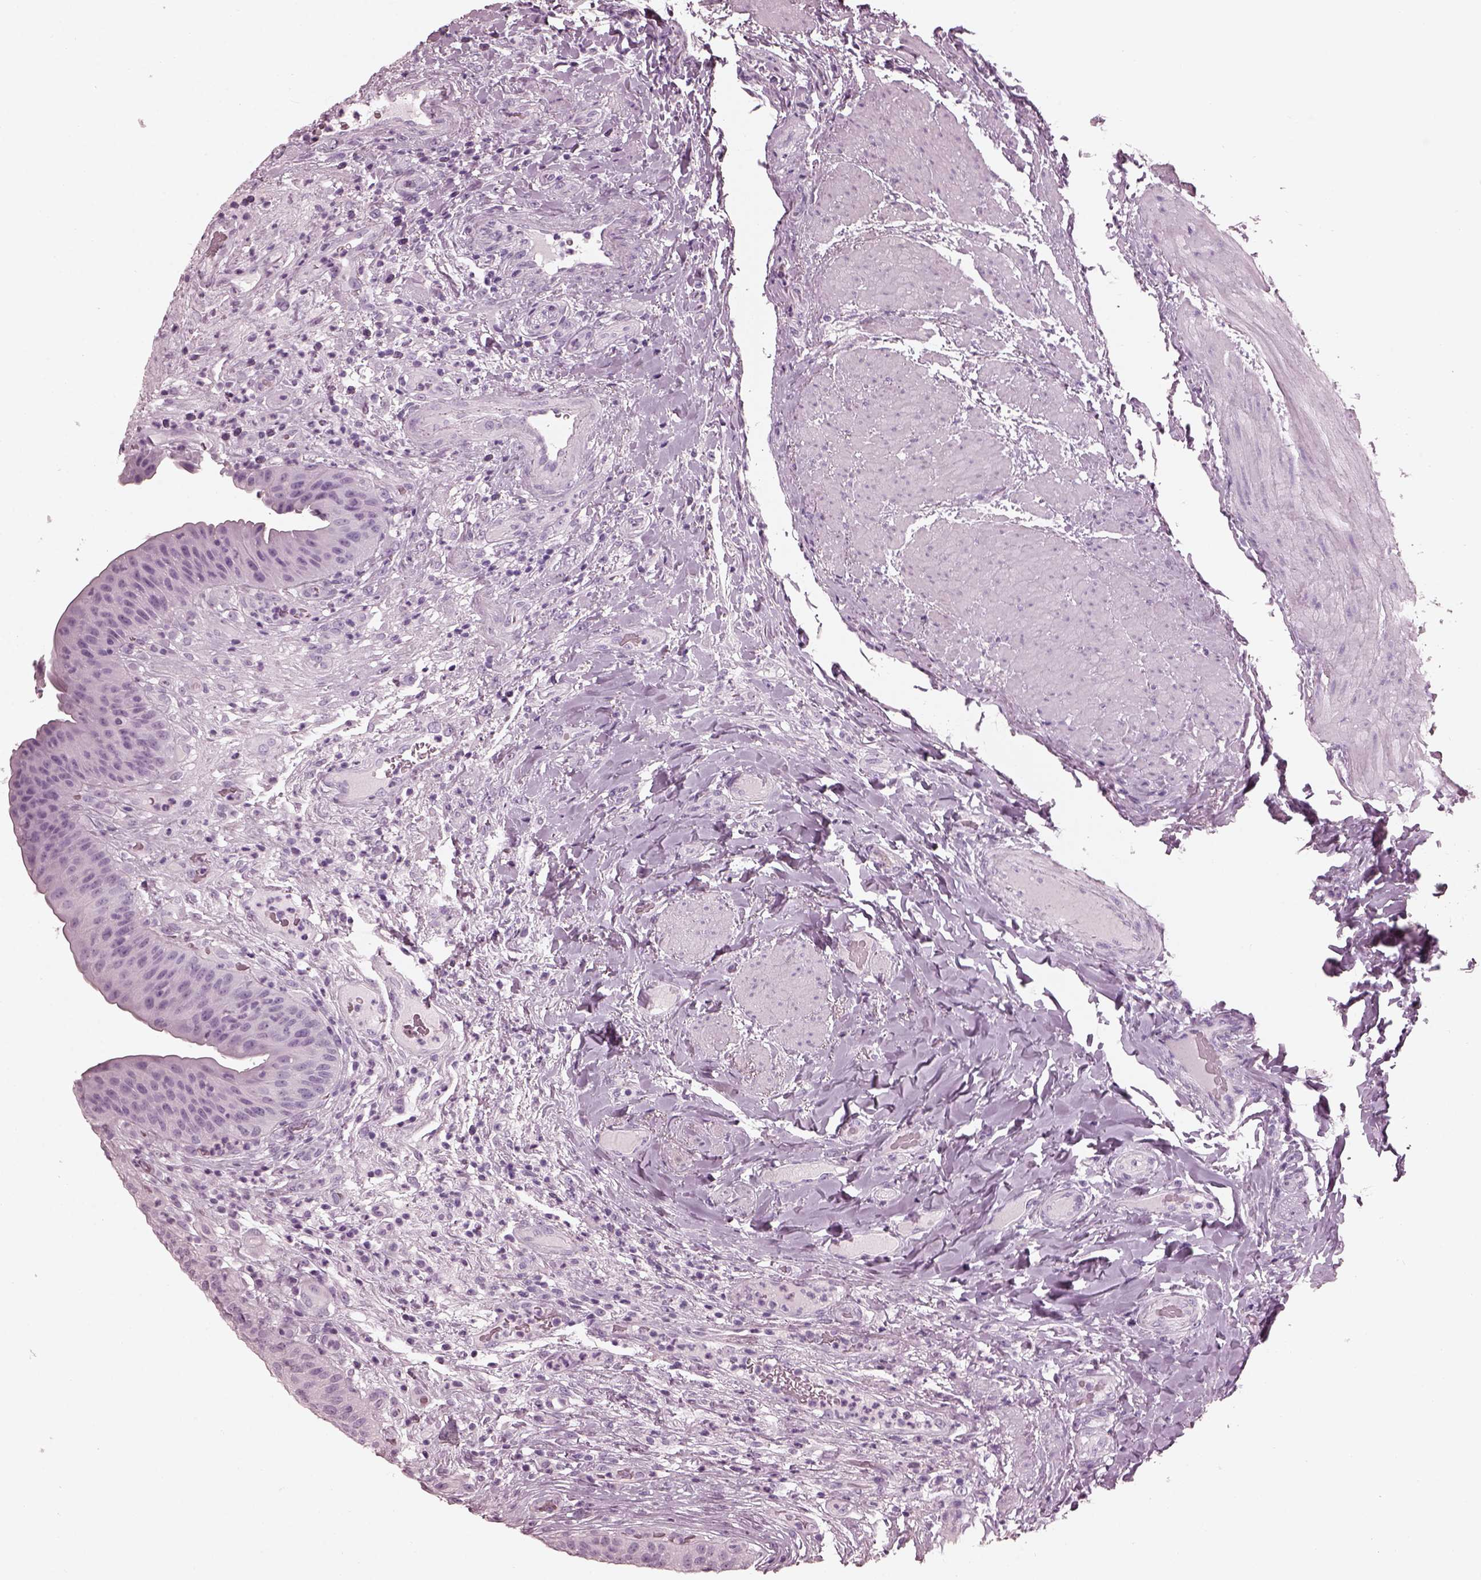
{"staining": {"intensity": "negative", "quantity": "none", "location": "none"}, "tissue": "urinary bladder", "cell_type": "Urothelial cells", "image_type": "normal", "snomed": [{"axis": "morphology", "description": "Normal tissue, NOS"}, {"axis": "topography", "description": "Urinary bladder"}], "caption": "DAB immunohistochemical staining of benign urinary bladder exhibits no significant expression in urothelial cells. (DAB (3,3'-diaminobenzidine) immunohistochemistry (IHC) visualized using brightfield microscopy, high magnification).", "gene": "FABP9", "patient": {"sex": "male", "age": 66}}